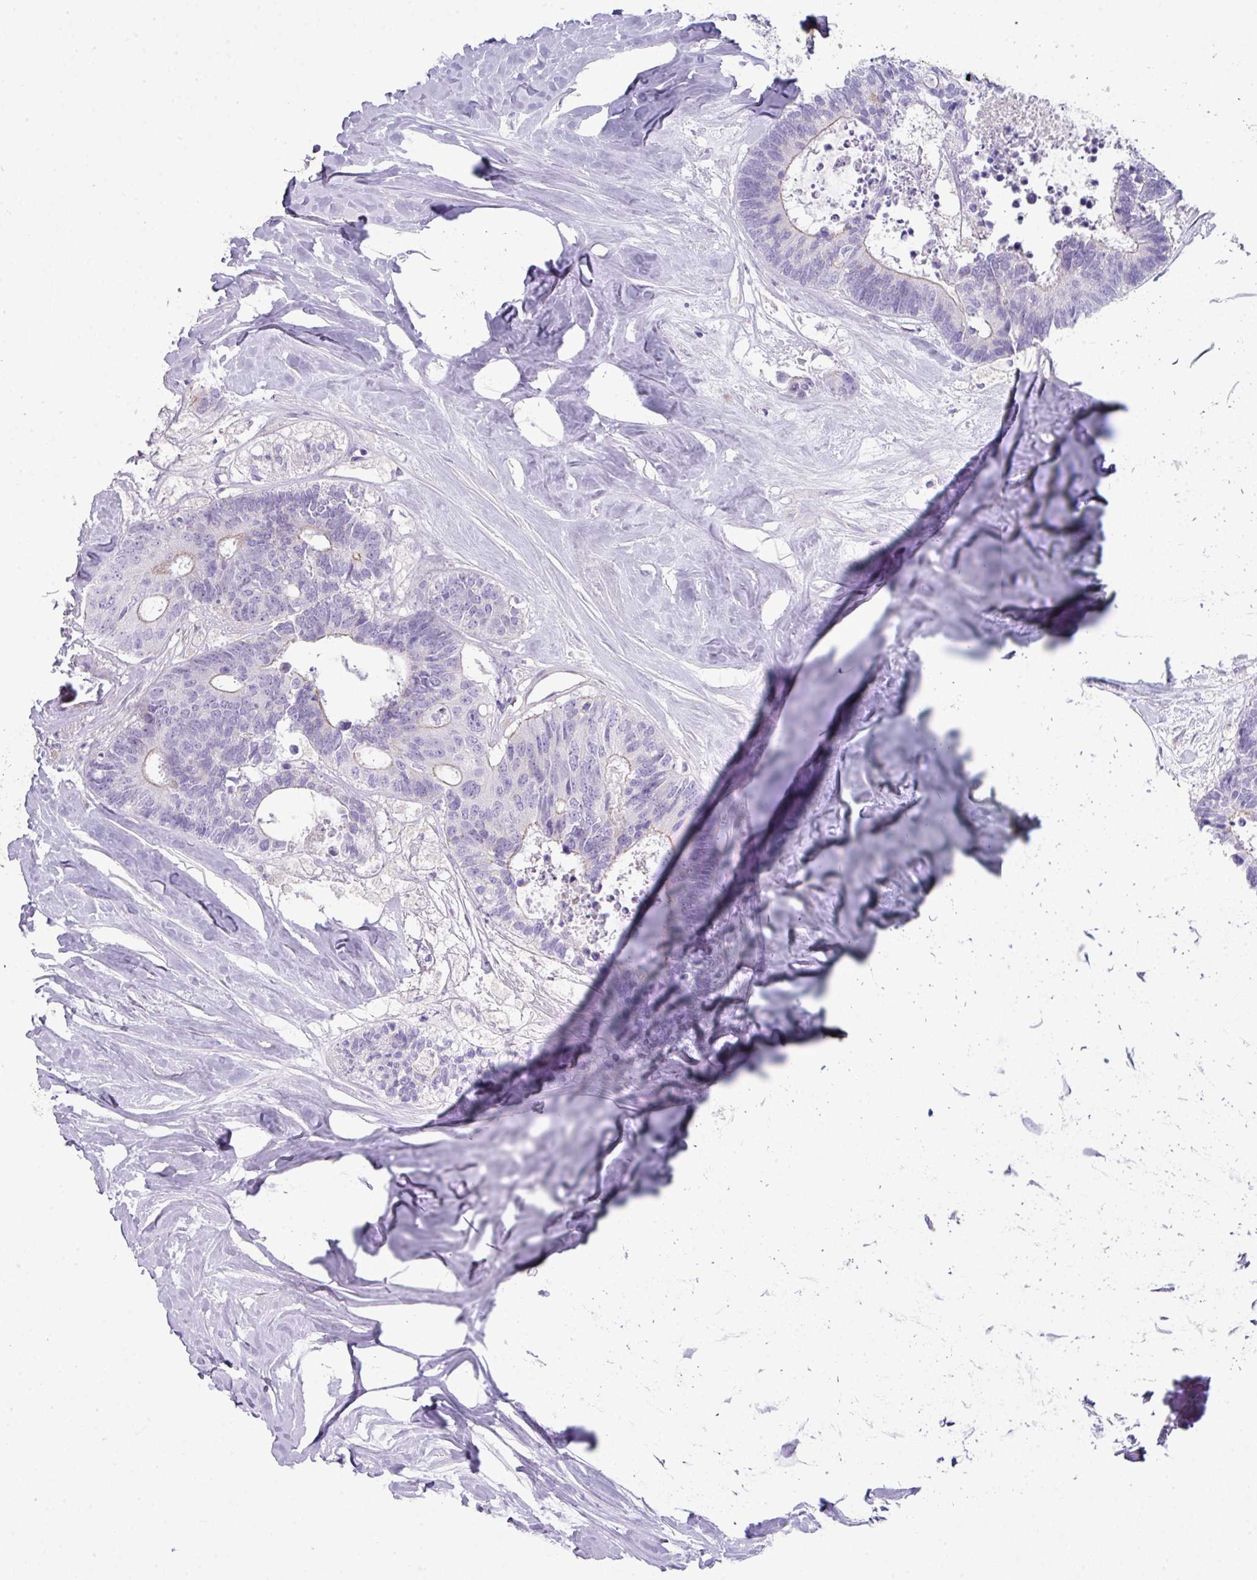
{"staining": {"intensity": "negative", "quantity": "none", "location": "none"}, "tissue": "colorectal cancer", "cell_type": "Tumor cells", "image_type": "cancer", "snomed": [{"axis": "morphology", "description": "Adenocarcinoma, NOS"}, {"axis": "topography", "description": "Colon"}, {"axis": "topography", "description": "Rectum"}], "caption": "A high-resolution image shows IHC staining of adenocarcinoma (colorectal), which exhibits no significant positivity in tumor cells.", "gene": "ABCC5", "patient": {"sex": "male", "age": 57}}